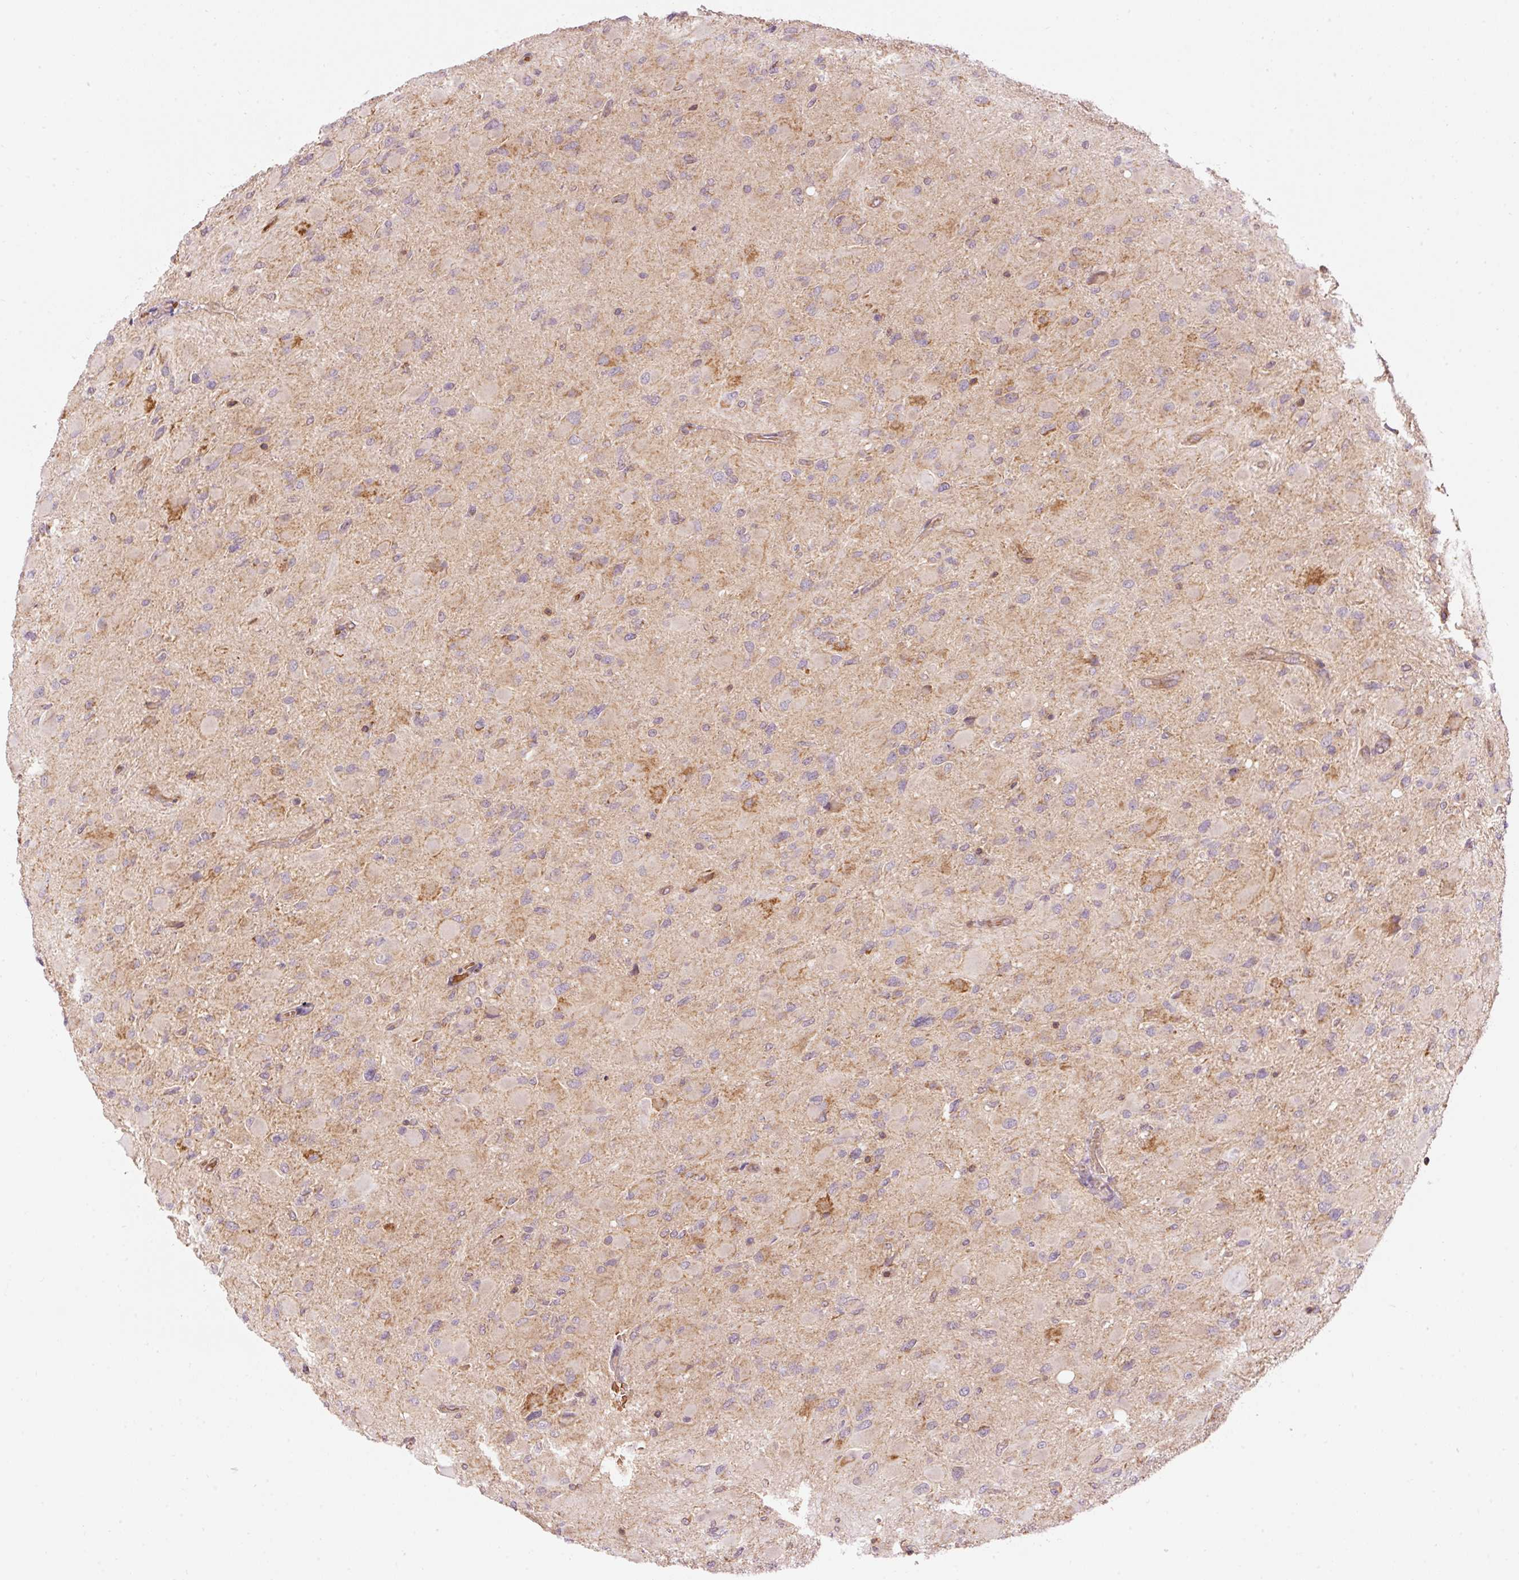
{"staining": {"intensity": "moderate", "quantity": "<25%", "location": "nuclear"}, "tissue": "glioma", "cell_type": "Tumor cells", "image_type": "cancer", "snomed": [{"axis": "morphology", "description": "Glioma, malignant, High grade"}, {"axis": "topography", "description": "Cerebral cortex"}], "caption": "Immunohistochemical staining of human glioma shows low levels of moderate nuclear protein positivity in about <25% of tumor cells.", "gene": "ADCY4", "patient": {"sex": "female", "age": 36}}